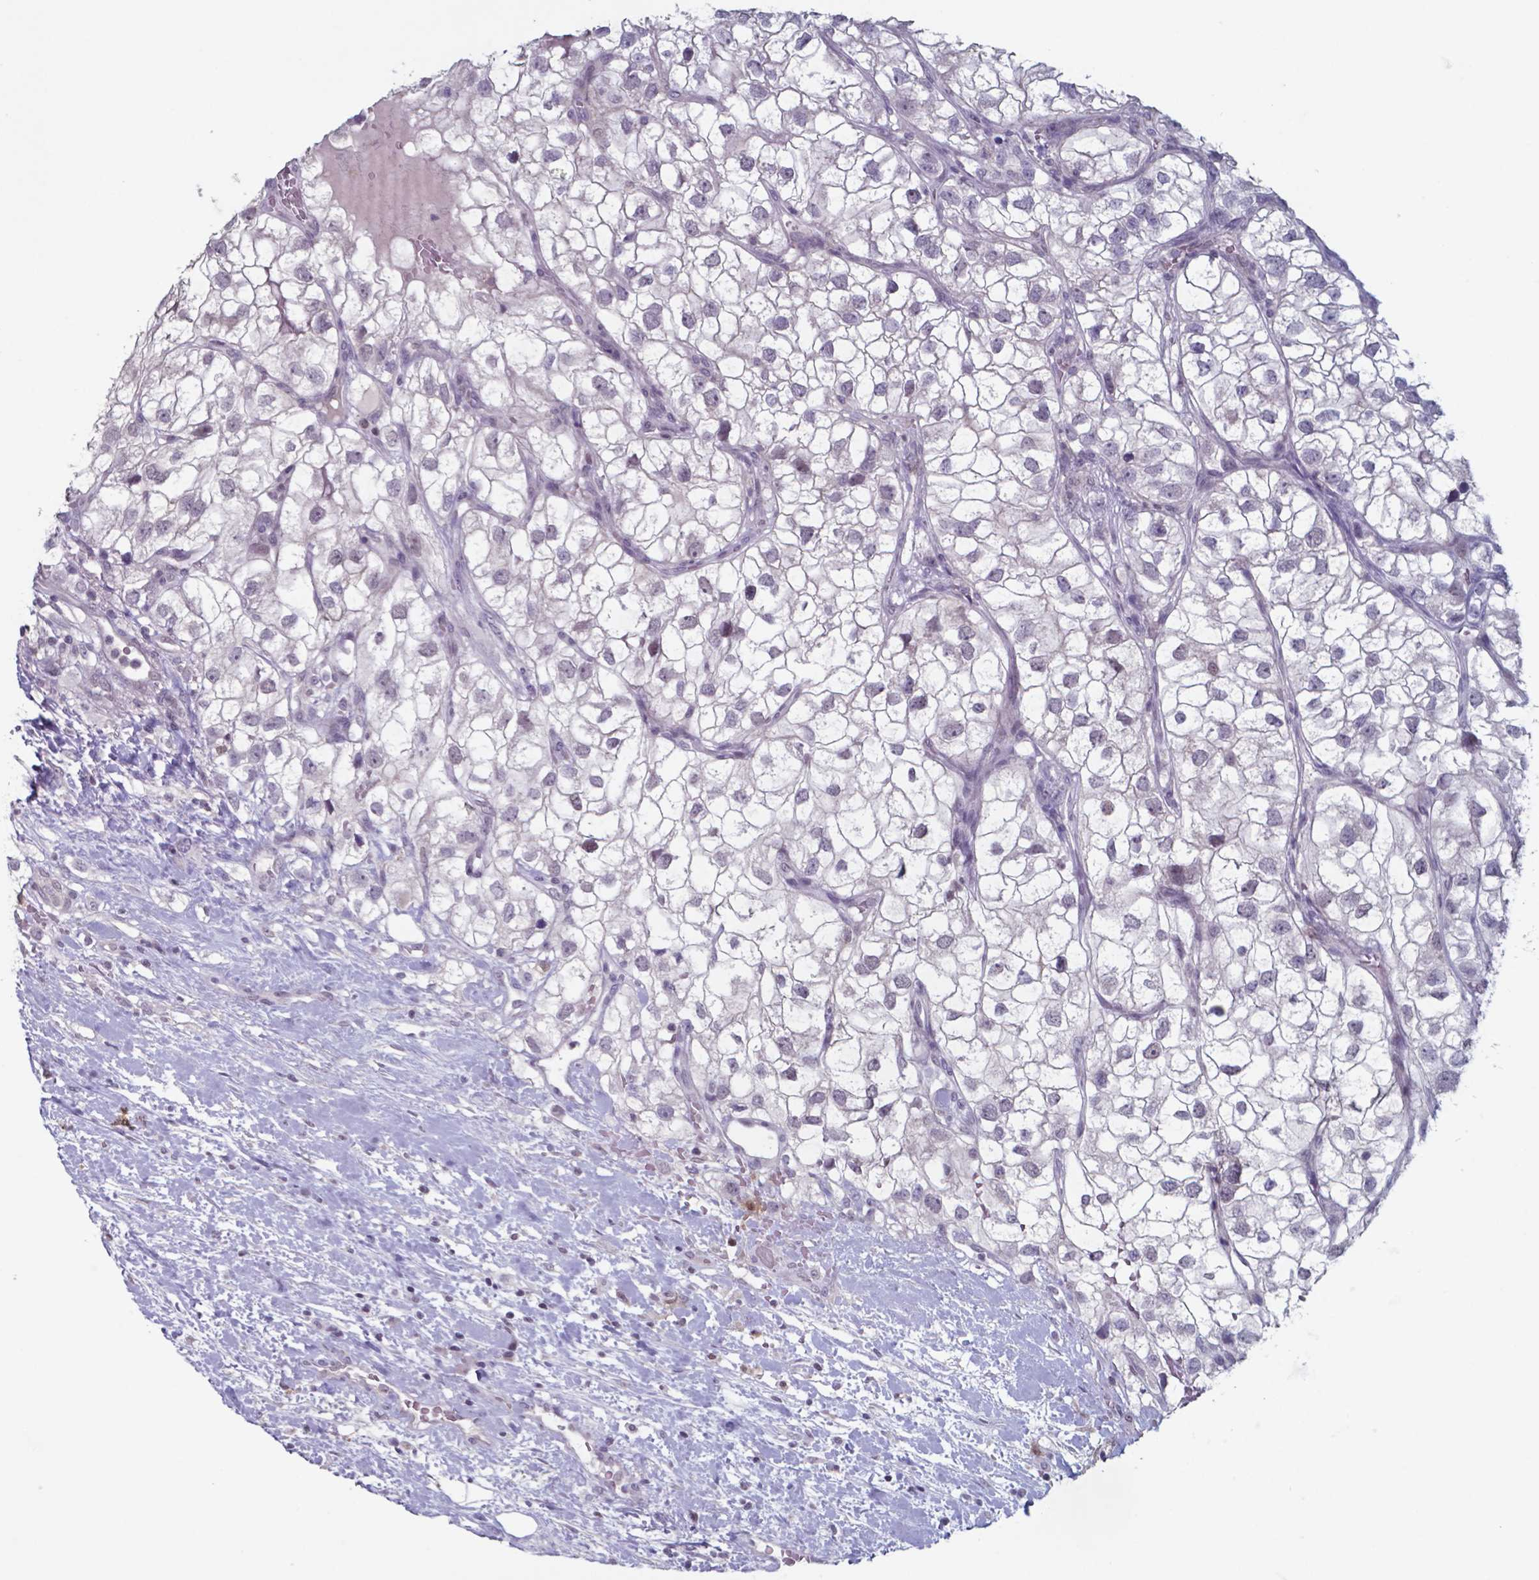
{"staining": {"intensity": "negative", "quantity": "none", "location": "none"}, "tissue": "renal cancer", "cell_type": "Tumor cells", "image_type": "cancer", "snomed": [{"axis": "morphology", "description": "Adenocarcinoma, NOS"}, {"axis": "topography", "description": "Kidney"}], "caption": "High power microscopy micrograph of an immunohistochemistry (IHC) histopathology image of renal adenocarcinoma, revealing no significant staining in tumor cells.", "gene": "TDP2", "patient": {"sex": "male", "age": 59}}